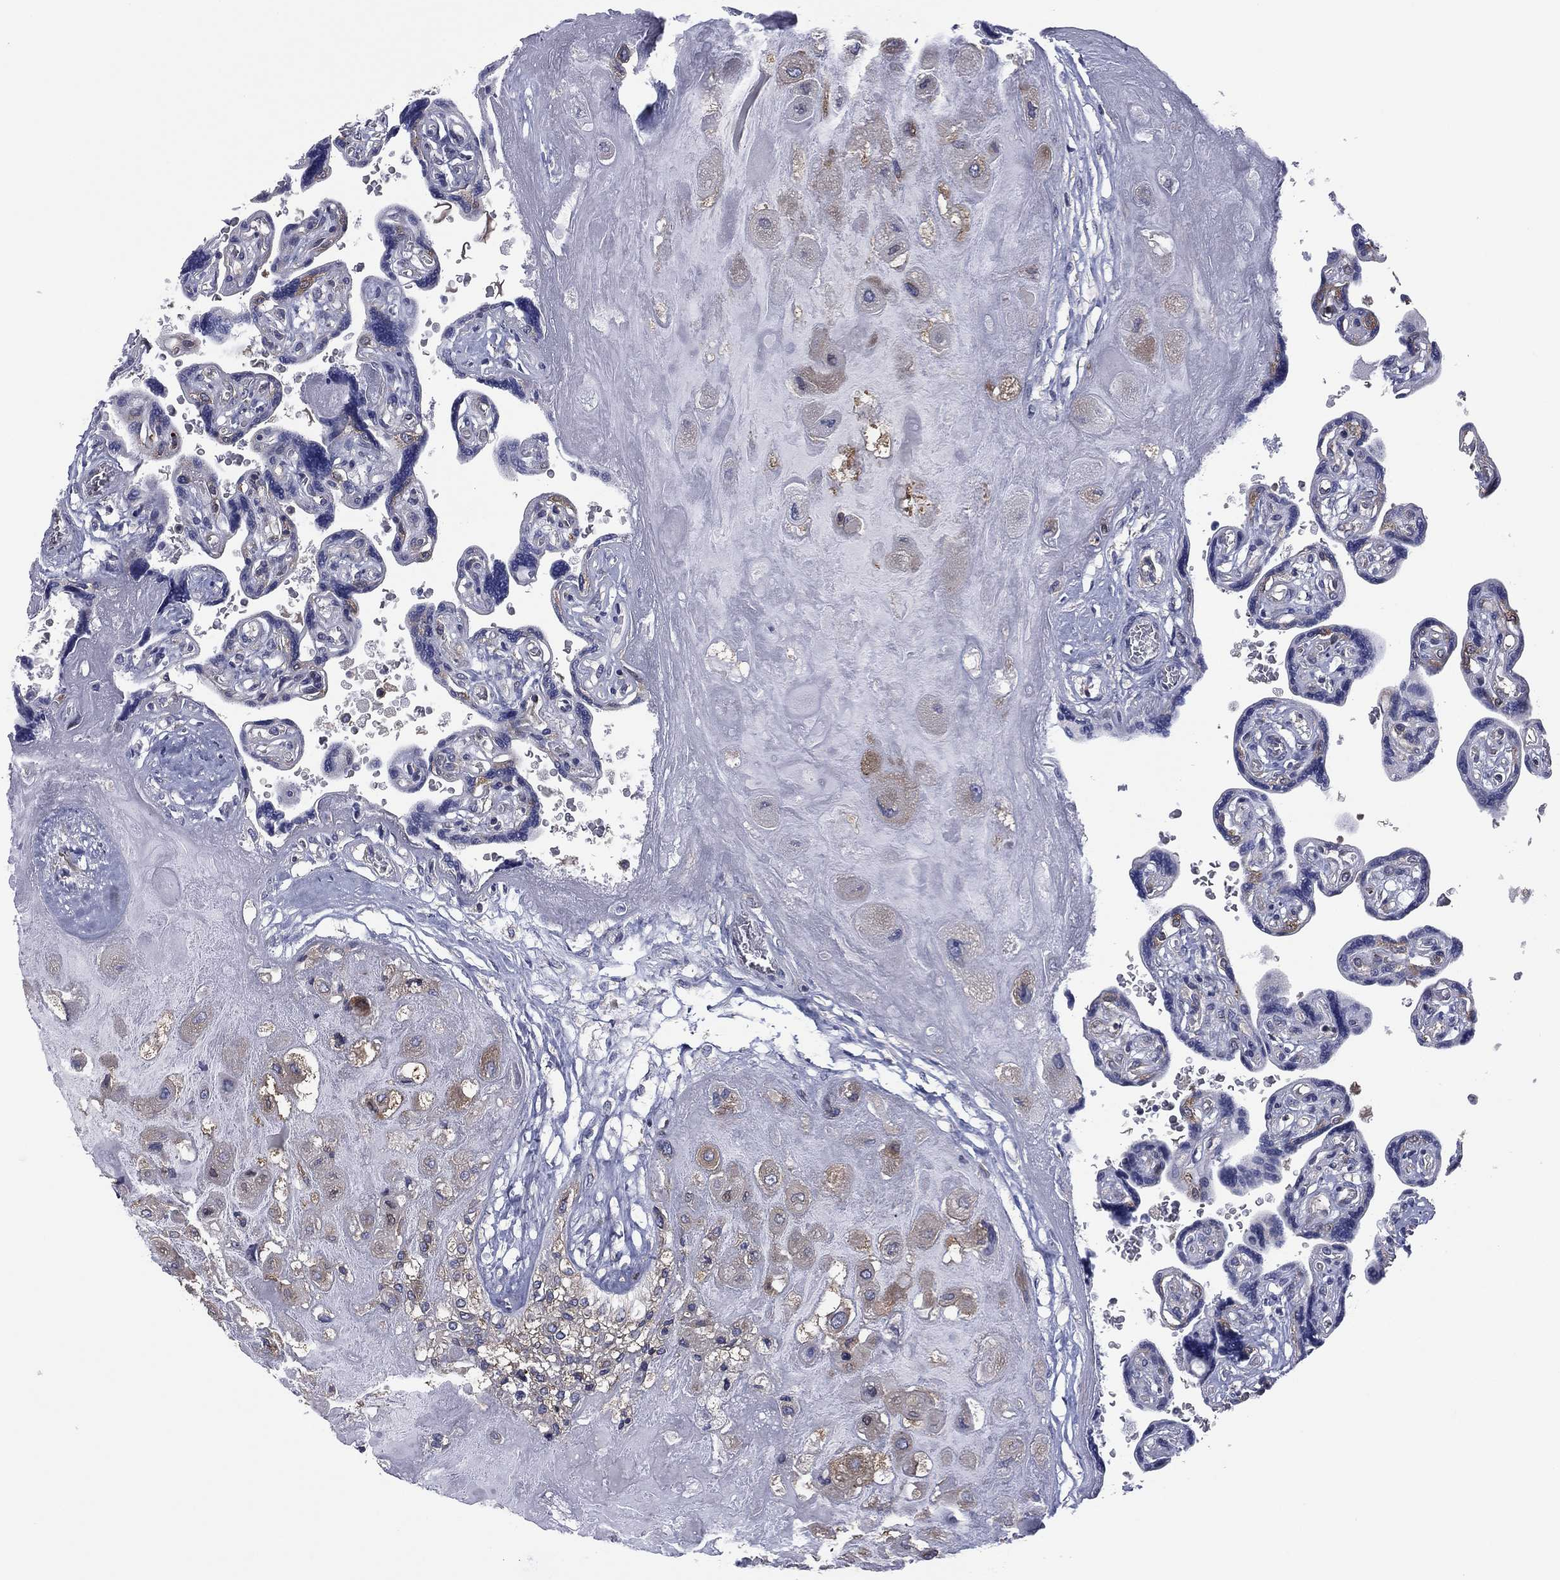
{"staining": {"intensity": "moderate", "quantity": ">75%", "location": "cytoplasmic/membranous"}, "tissue": "placenta", "cell_type": "Decidual cells", "image_type": "normal", "snomed": [{"axis": "morphology", "description": "Normal tissue, NOS"}, {"axis": "topography", "description": "Placenta"}], "caption": "IHC (DAB (3,3'-diaminobenzidine)) staining of benign placenta displays moderate cytoplasmic/membranous protein staining in approximately >75% of decidual cells.", "gene": "FARSA", "patient": {"sex": "female", "age": 32}}